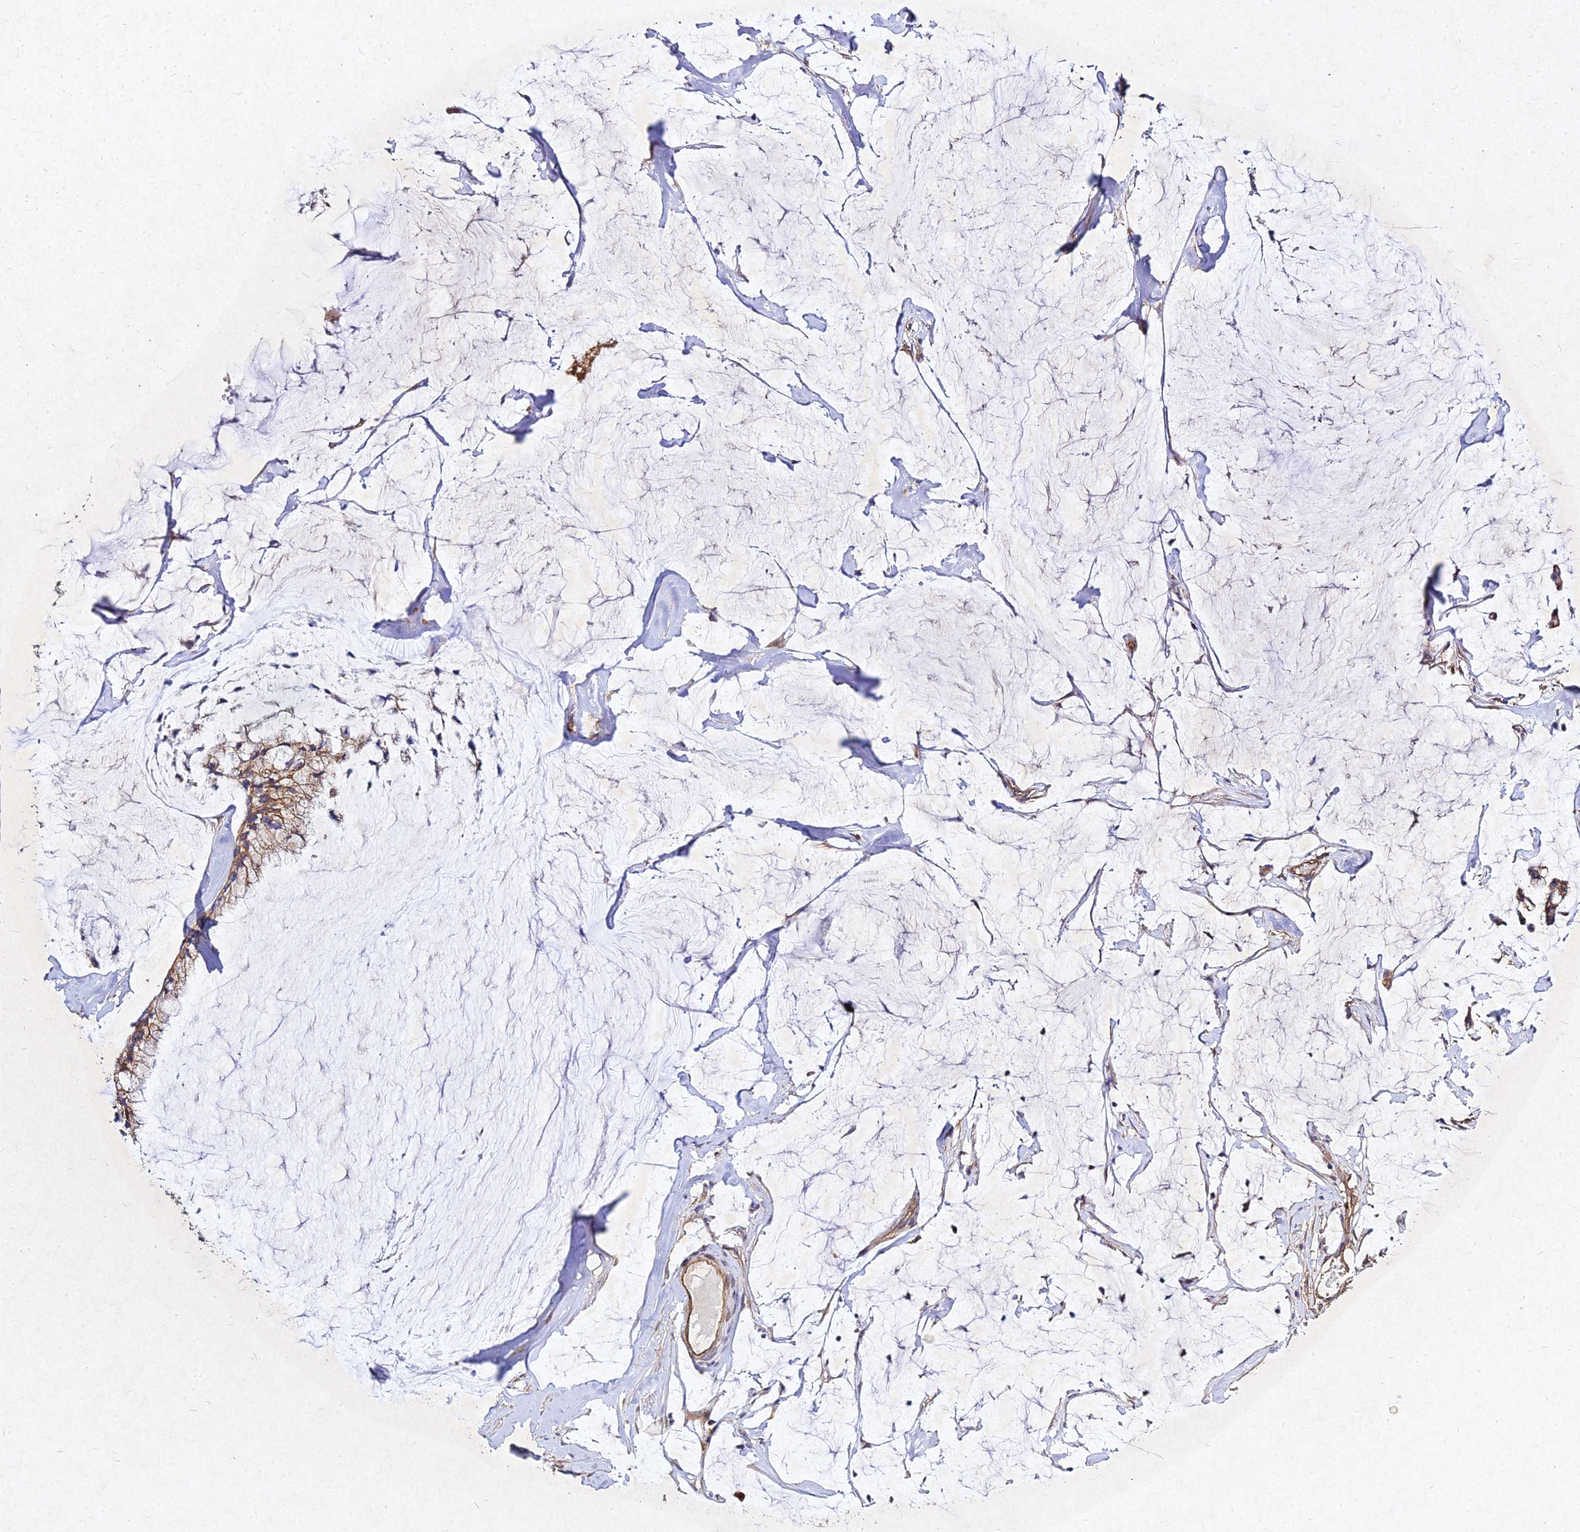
{"staining": {"intensity": "moderate", "quantity": ">75%", "location": "cytoplasmic/membranous"}, "tissue": "ovarian cancer", "cell_type": "Tumor cells", "image_type": "cancer", "snomed": [{"axis": "morphology", "description": "Cystadenocarcinoma, mucinous, NOS"}, {"axis": "topography", "description": "Ovary"}], "caption": "A histopathology image of human ovarian cancer stained for a protein displays moderate cytoplasmic/membranous brown staining in tumor cells. (Brightfield microscopy of DAB IHC at high magnification).", "gene": "SKA1", "patient": {"sex": "female", "age": 39}}